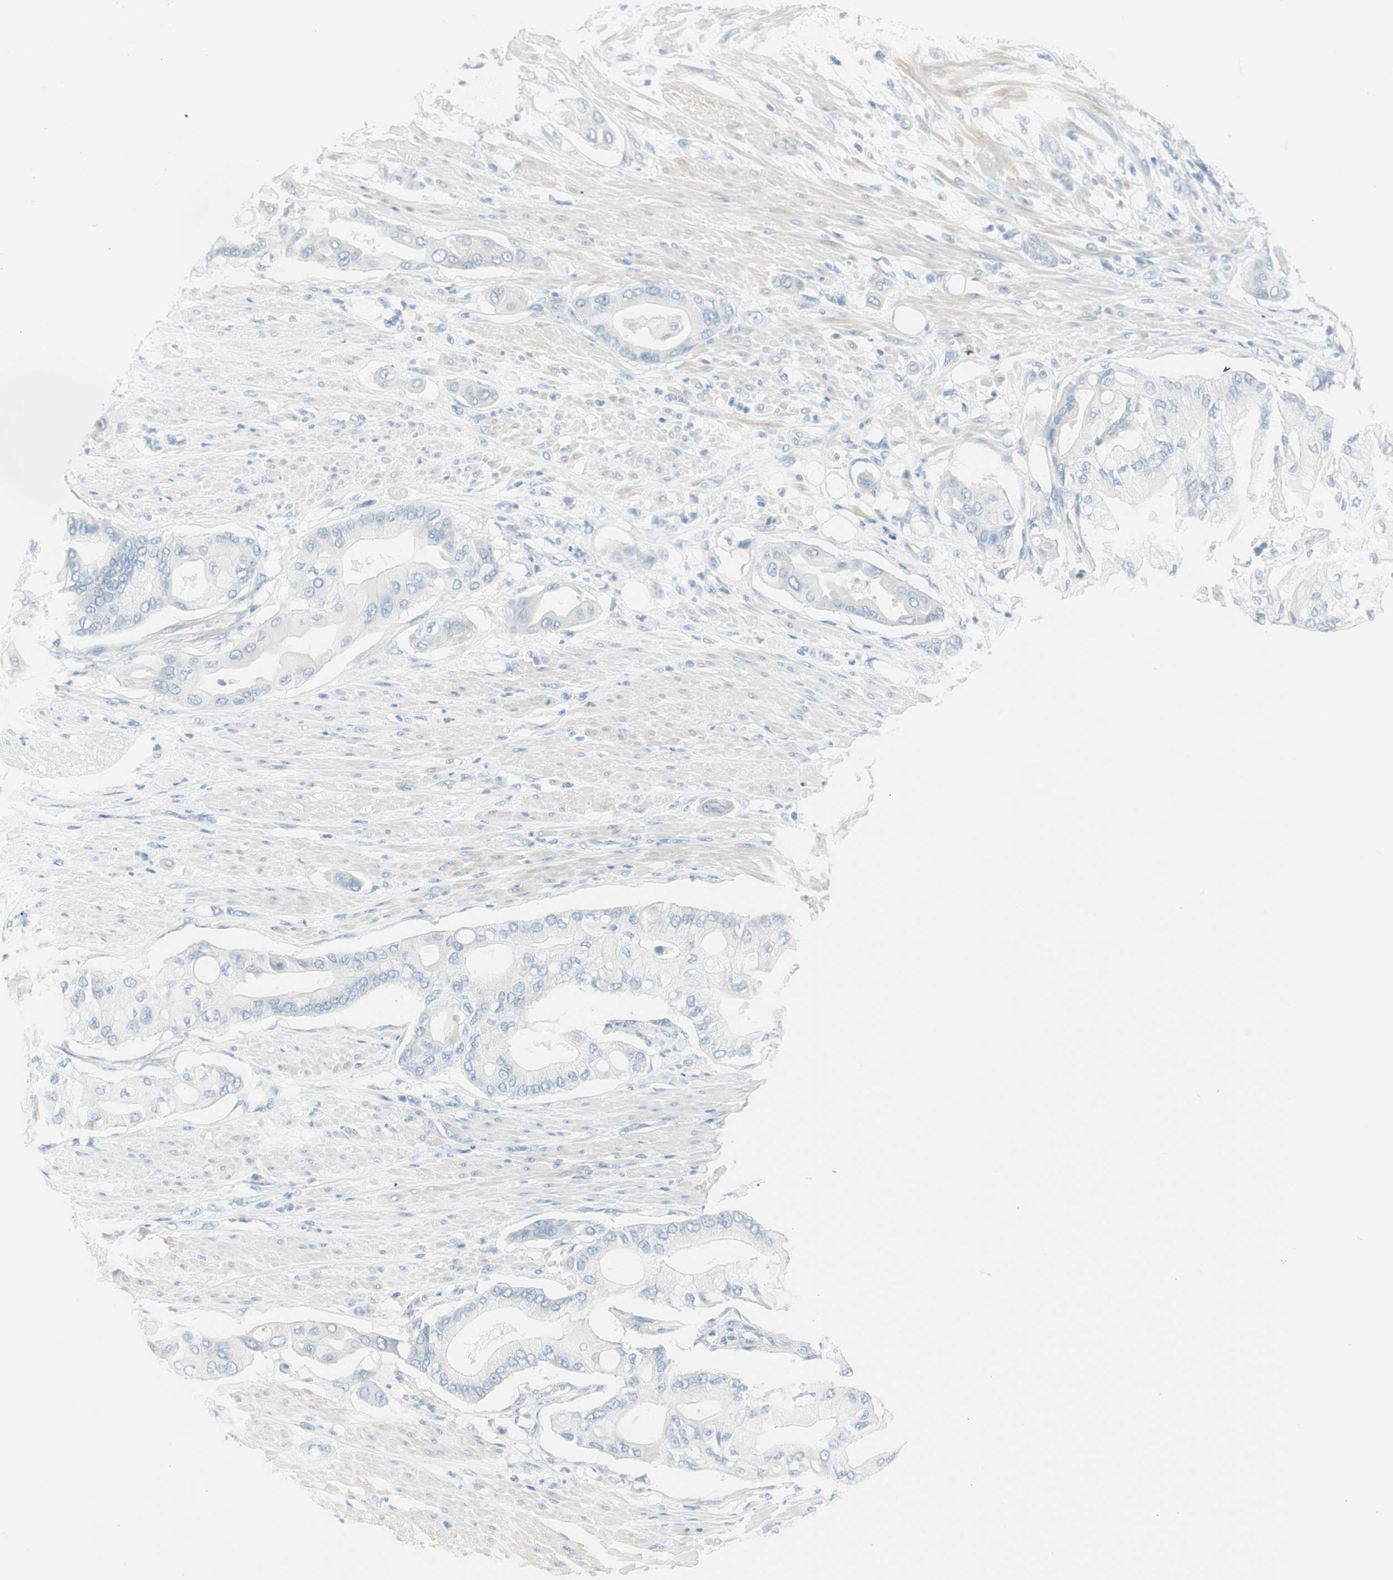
{"staining": {"intensity": "negative", "quantity": "none", "location": "none"}, "tissue": "pancreatic cancer", "cell_type": "Tumor cells", "image_type": "cancer", "snomed": [{"axis": "morphology", "description": "Adenocarcinoma, NOS"}, {"axis": "morphology", "description": "Adenocarcinoma, metastatic, NOS"}, {"axis": "topography", "description": "Lymph node"}, {"axis": "topography", "description": "Pancreas"}, {"axis": "topography", "description": "Duodenum"}], "caption": "This is an immunohistochemistry histopathology image of human metastatic adenocarcinoma (pancreatic). There is no positivity in tumor cells.", "gene": "ITLN2", "patient": {"sex": "female", "age": 64}}